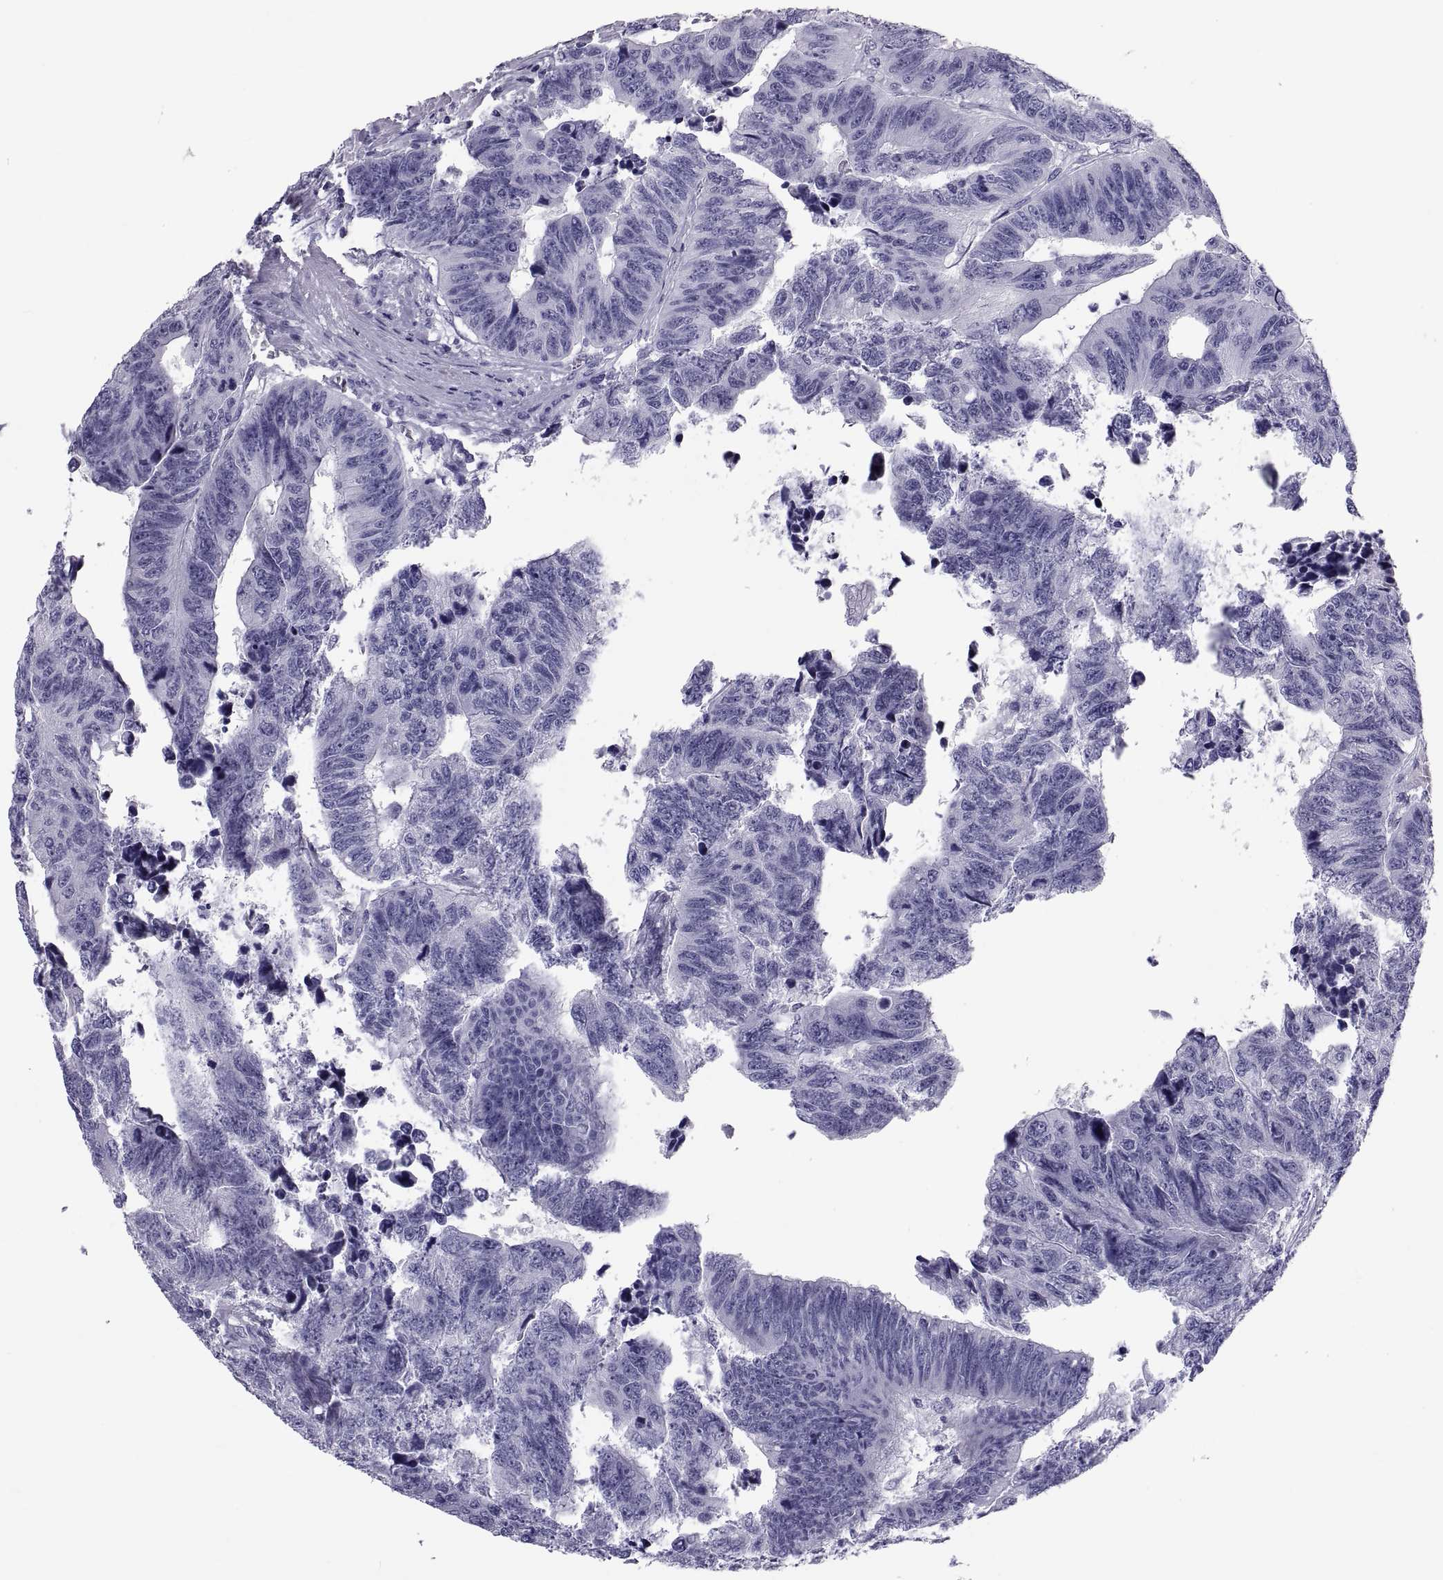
{"staining": {"intensity": "negative", "quantity": "none", "location": "none"}, "tissue": "colorectal cancer", "cell_type": "Tumor cells", "image_type": "cancer", "snomed": [{"axis": "morphology", "description": "Adenocarcinoma, NOS"}, {"axis": "topography", "description": "Rectum"}], "caption": "IHC micrograph of colorectal adenocarcinoma stained for a protein (brown), which shows no staining in tumor cells.", "gene": "DEFB129", "patient": {"sex": "female", "age": 85}}